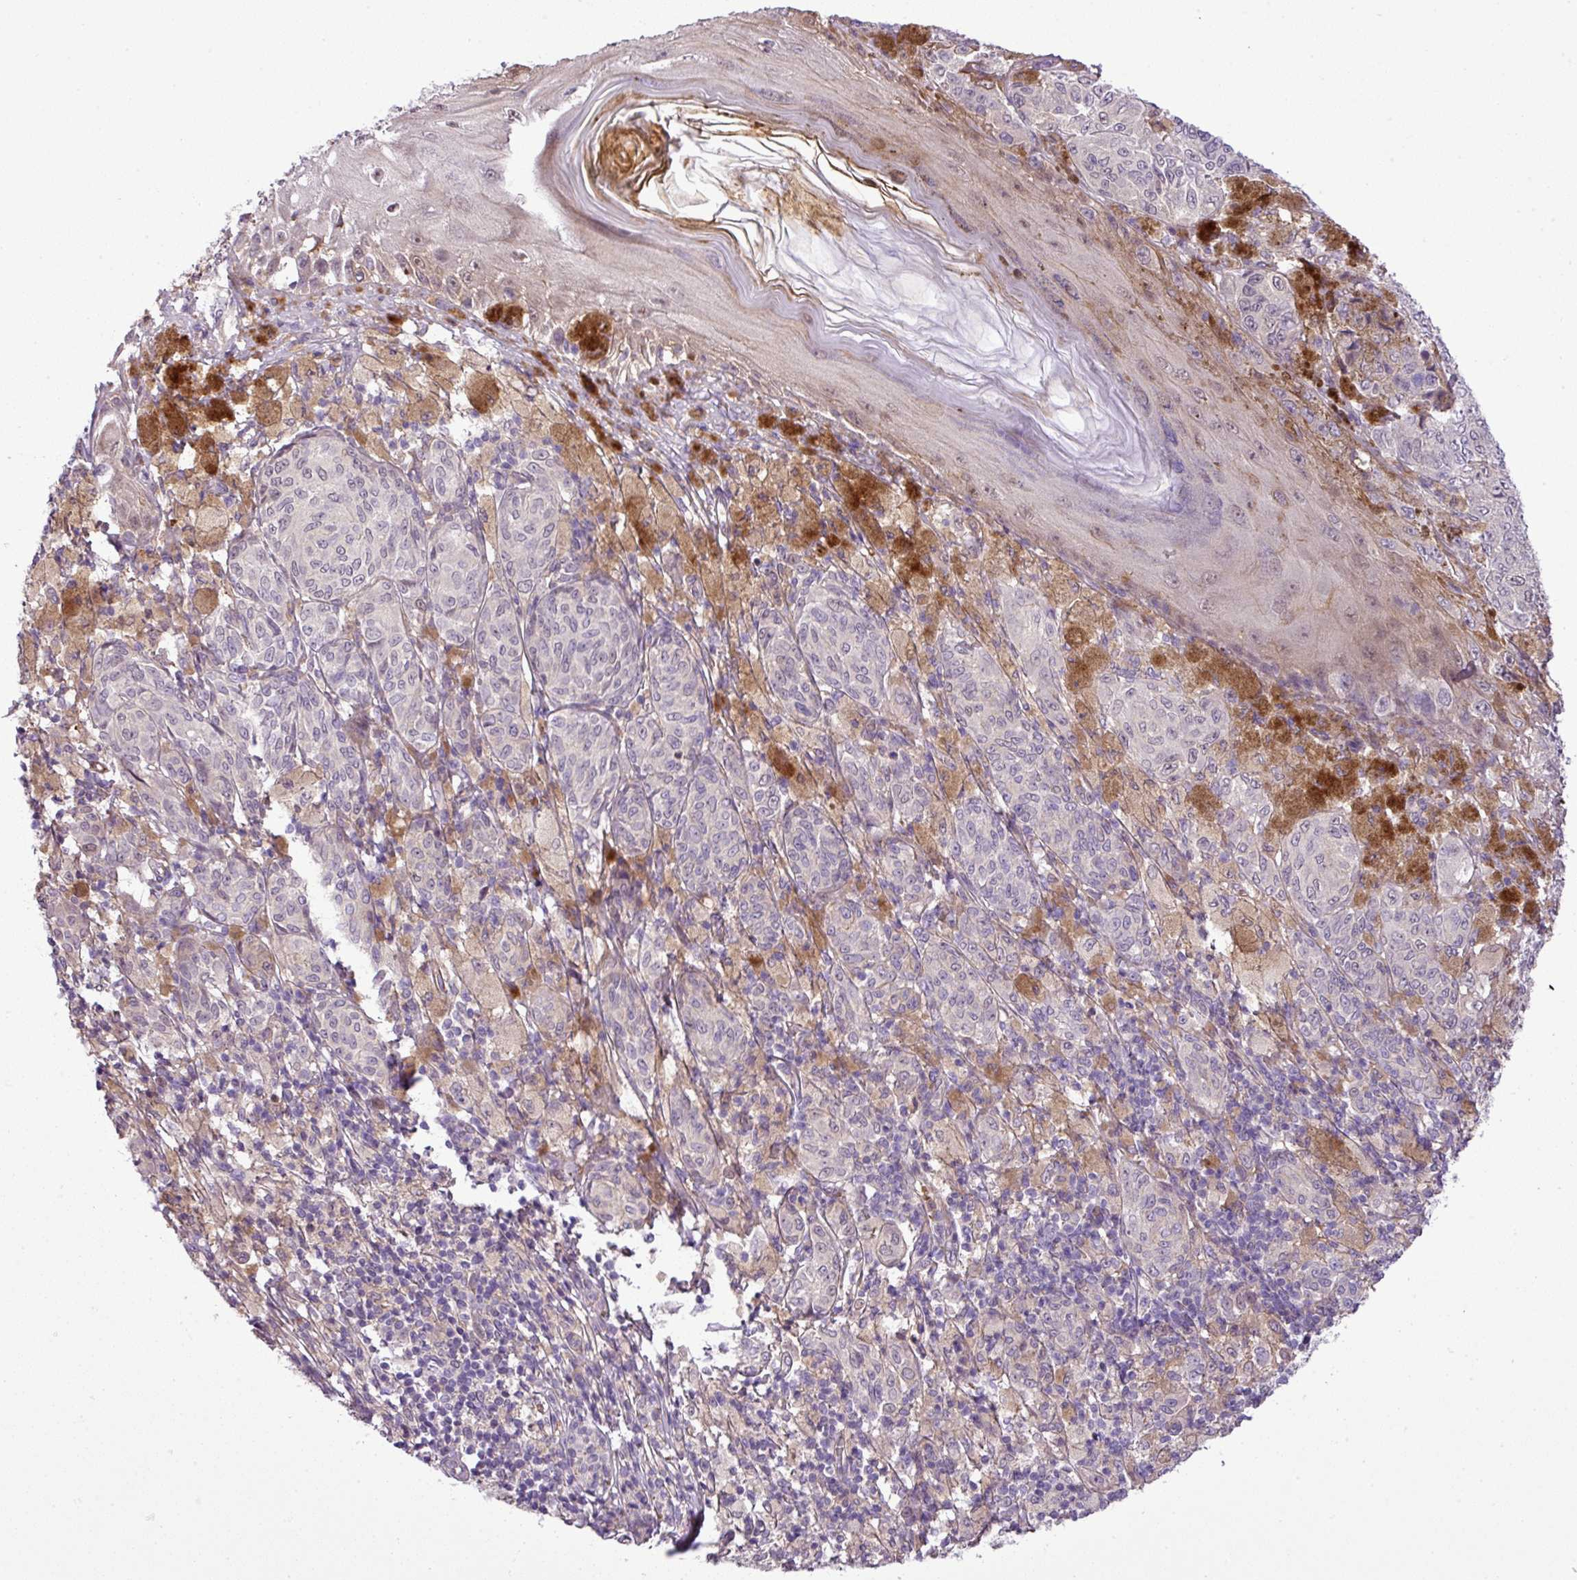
{"staining": {"intensity": "negative", "quantity": "none", "location": "none"}, "tissue": "melanoma", "cell_type": "Tumor cells", "image_type": "cancer", "snomed": [{"axis": "morphology", "description": "Malignant melanoma, NOS"}, {"axis": "topography", "description": "Skin"}], "caption": "Immunohistochemistry image of malignant melanoma stained for a protein (brown), which demonstrates no positivity in tumor cells.", "gene": "NBEAL2", "patient": {"sex": "male", "age": 42}}